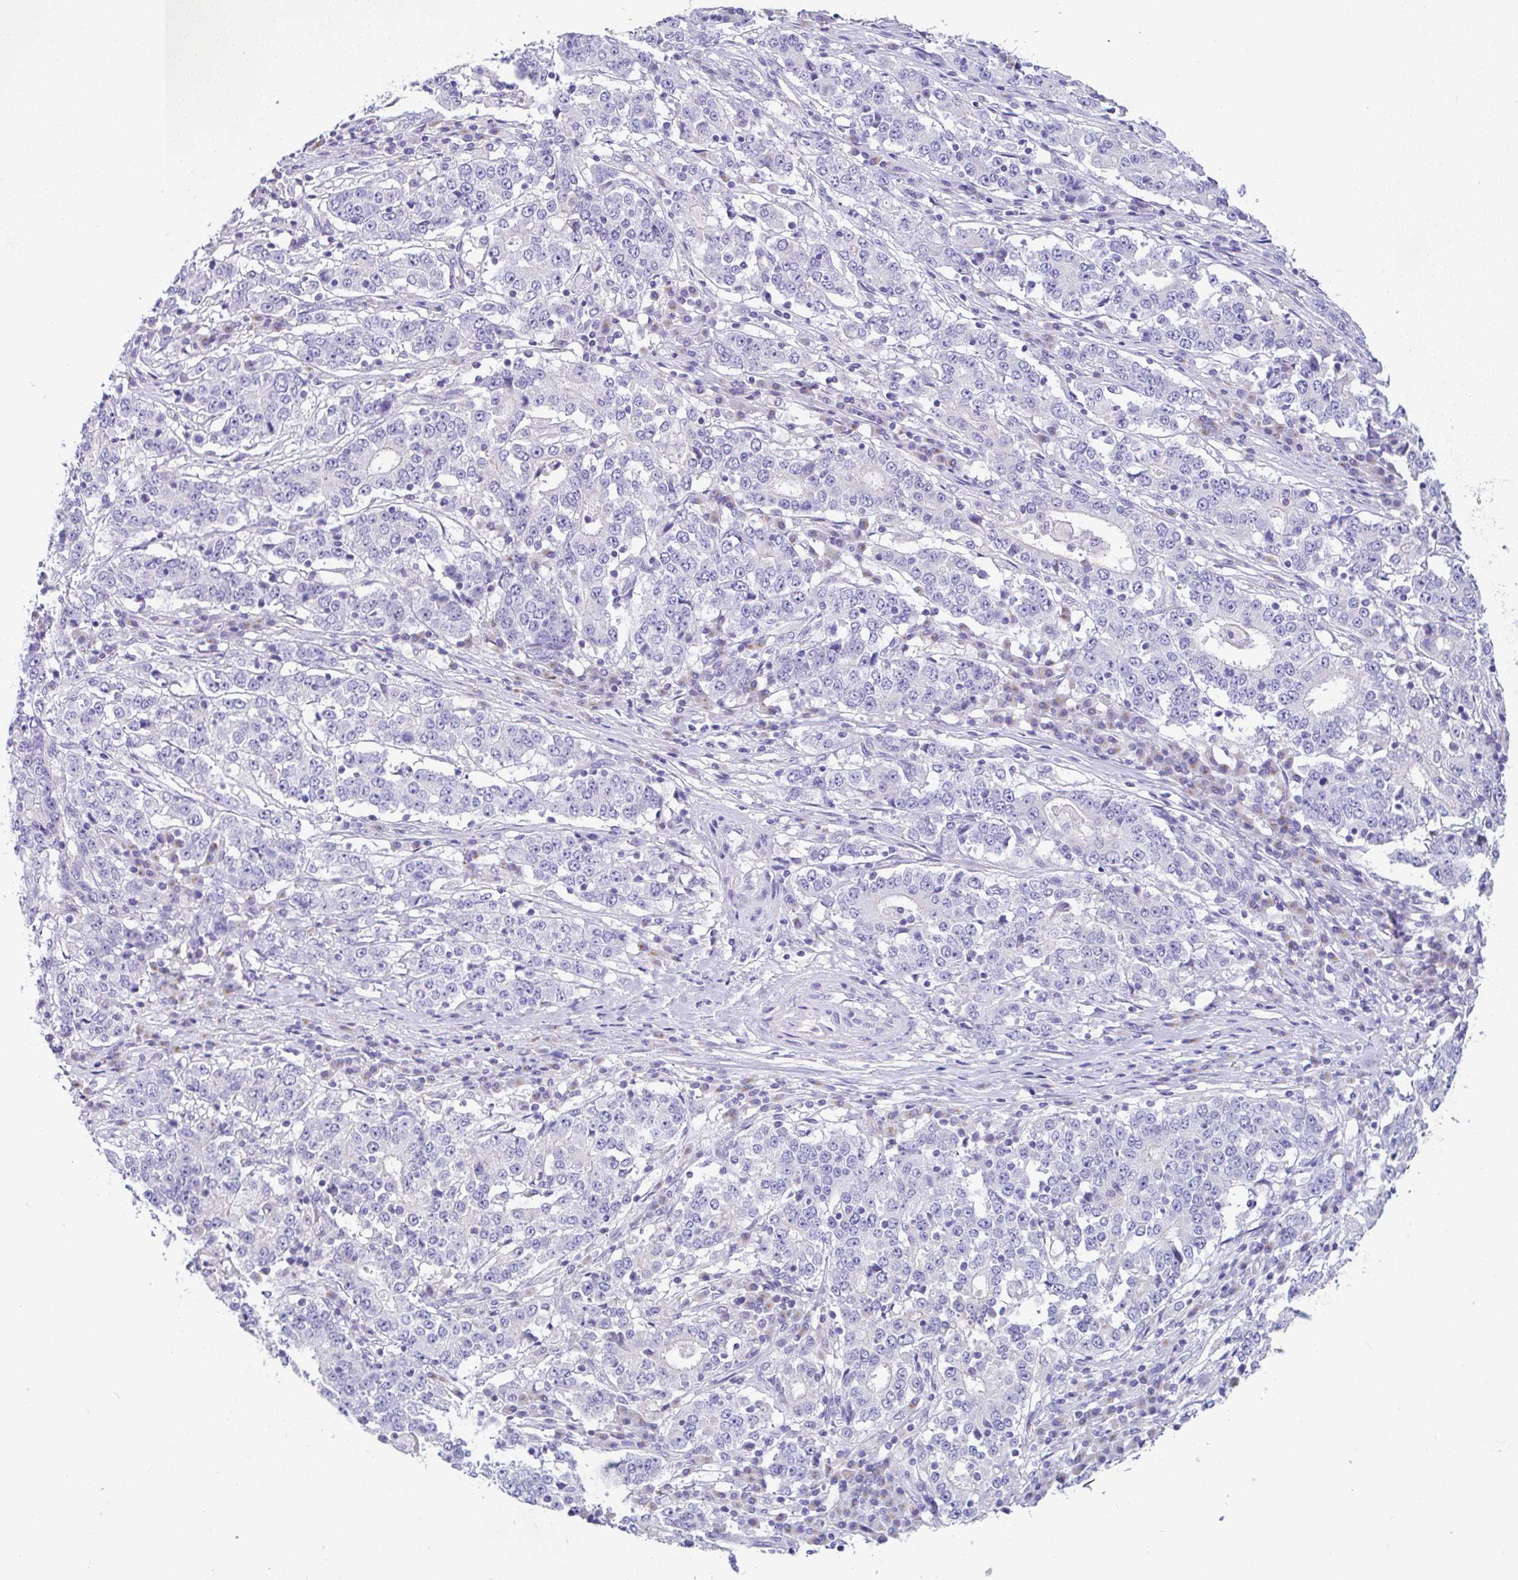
{"staining": {"intensity": "negative", "quantity": "none", "location": "none"}, "tissue": "stomach cancer", "cell_type": "Tumor cells", "image_type": "cancer", "snomed": [{"axis": "morphology", "description": "Adenocarcinoma, NOS"}, {"axis": "topography", "description": "Stomach"}], "caption": "This is a histopathology image of immunohistochemistry (IHC) staining of stomach cancer (adenocarcinoma), which shows no staining in tumor cells. The staining is performed using DAB brown chromogen with nuclei counter-stained in using hematoxylin.", "gene": "SERPINE3", "patient": {"sex": "male", "age": 59}}